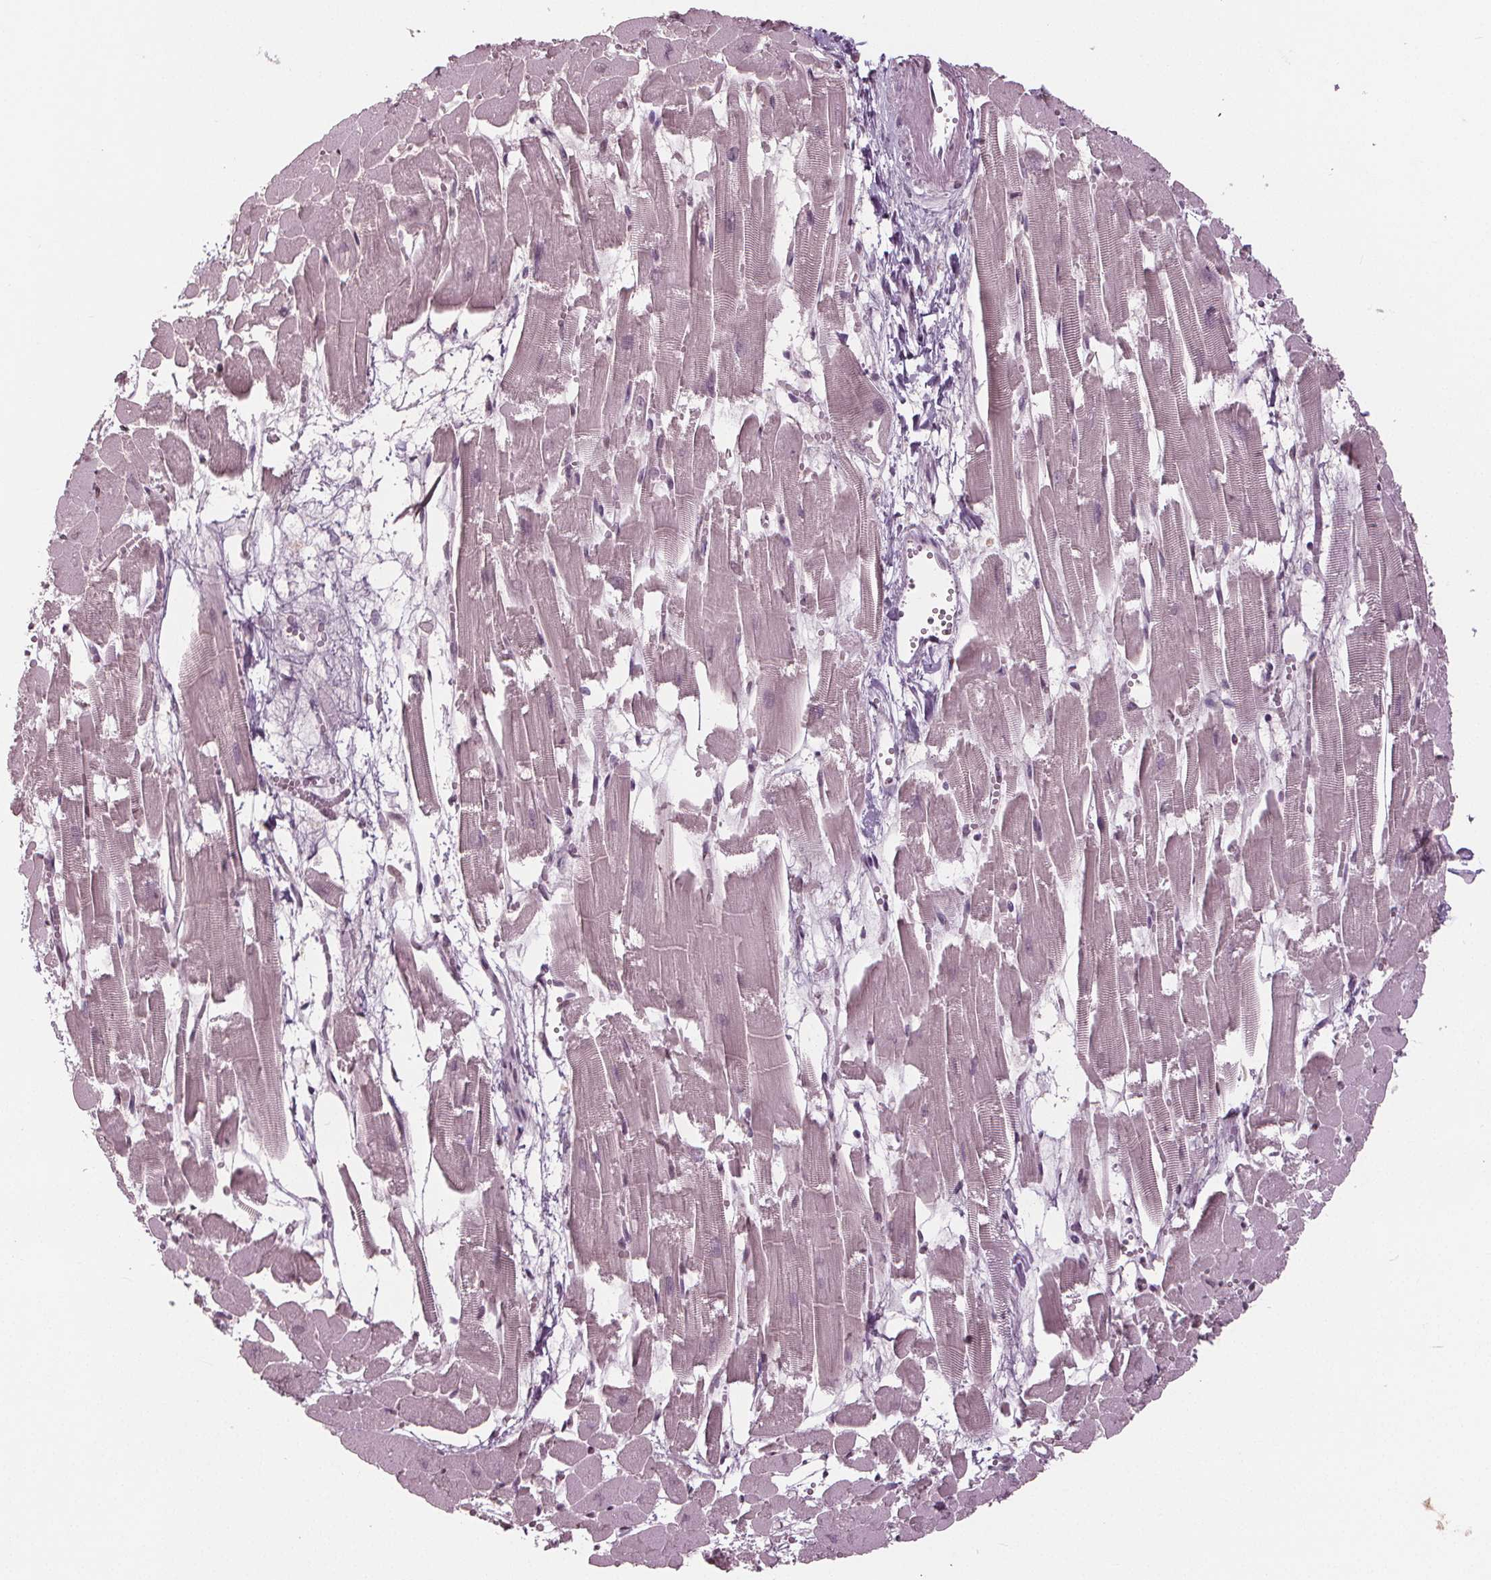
{"staining": {"intensity": "negative", "quantity": "none", "location": "none"}, "tissue": "heart muscle", "cell_type": "Cardiomyocytes", "image_type": "normal", "snomed": [{"axis": "morphology", "description": "Normal tissue, NOS"}, {"axis": "topography", "description": "Heart"}], "caption": "There is no significant expression in cardiomyocytes of heart muscle. The staining is performed using DAB (3,3'-diaminobenzidine) brown chromogen with nuclei counter-stained in using hematoxylin.", "gene": "CXCL16", "patient": {"sex": "female", "age": 52}}